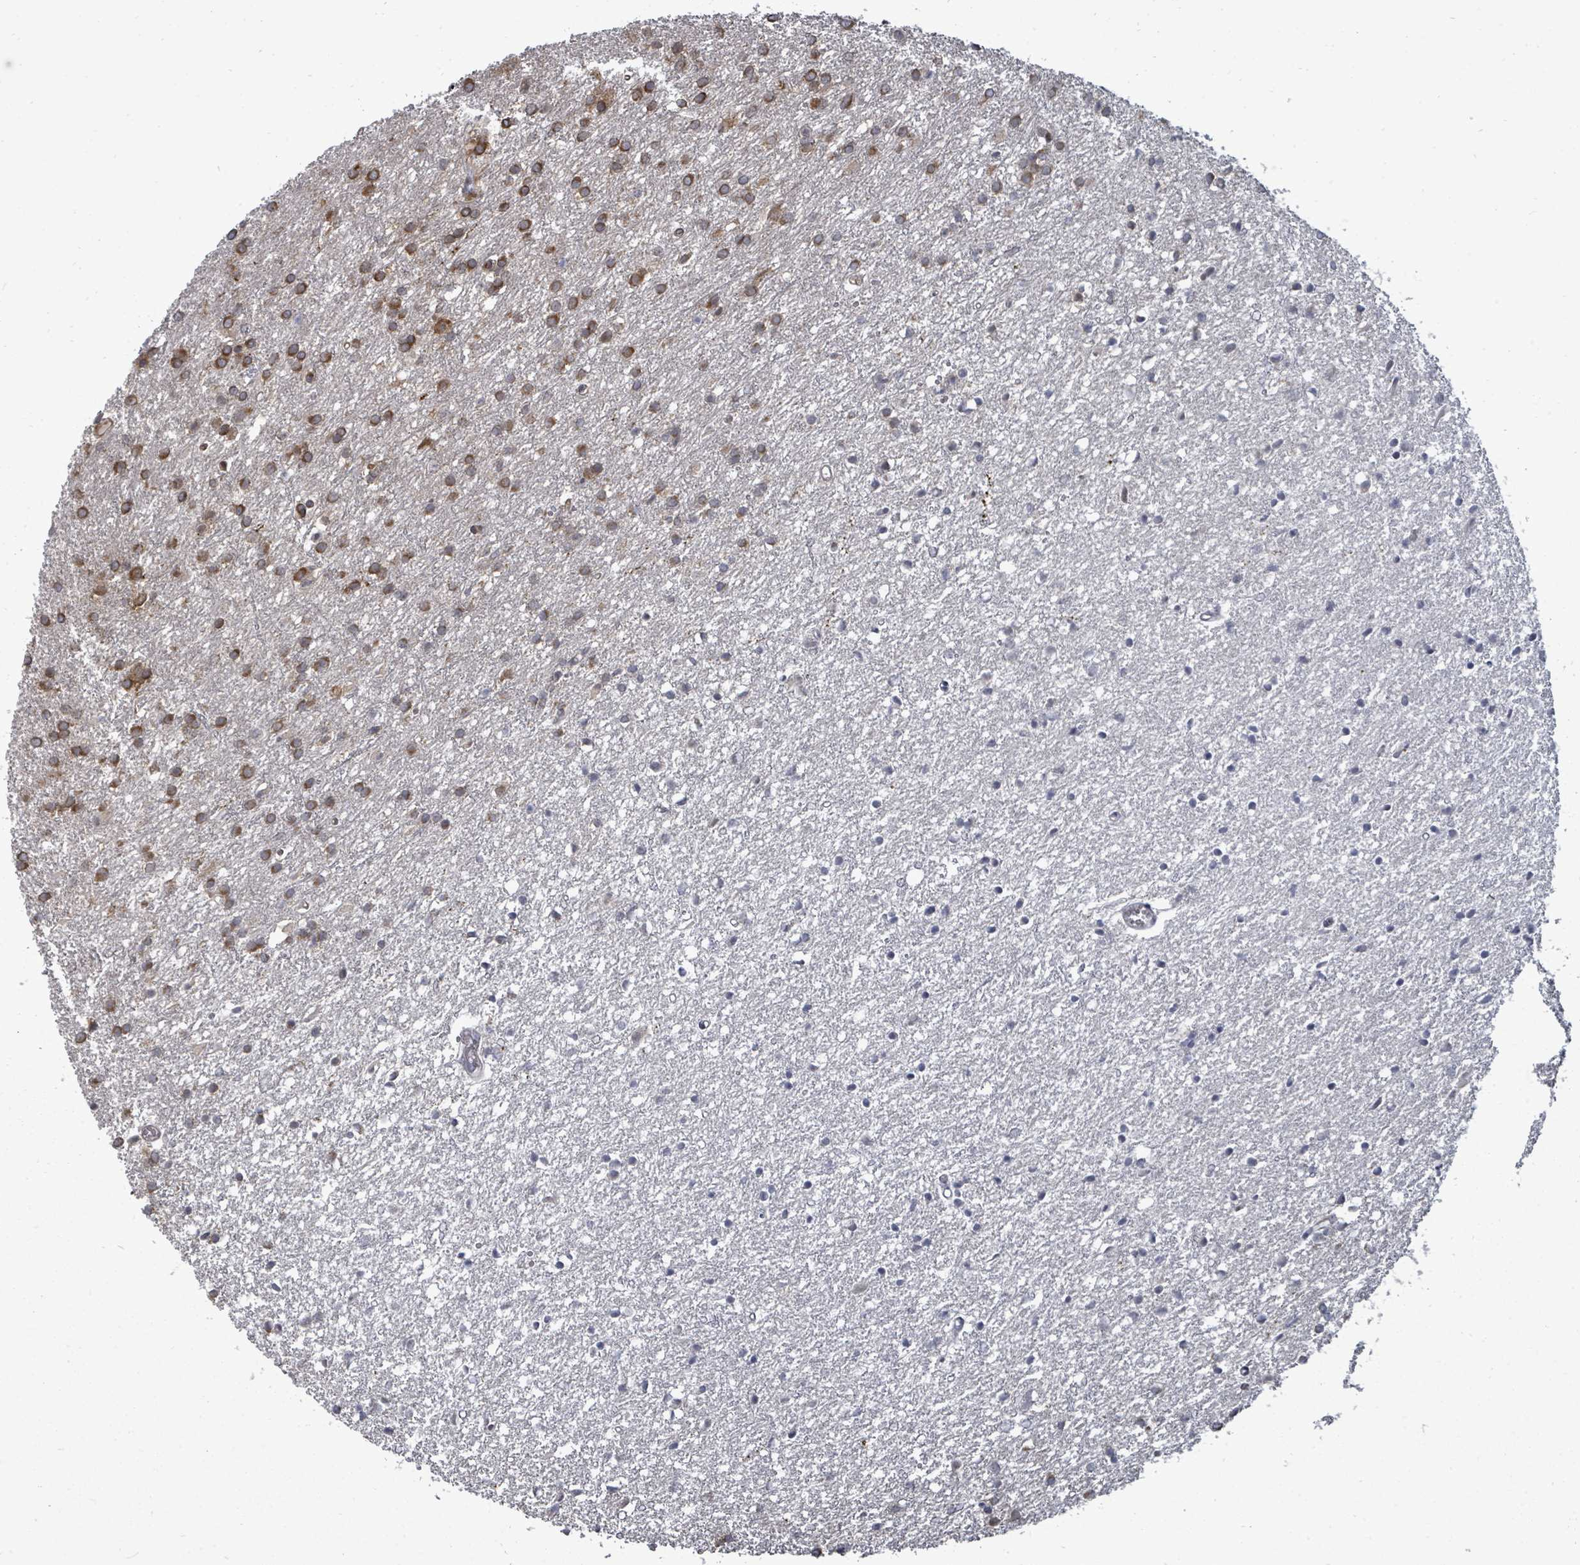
{"staining": {"intensity": "strong", "quantity": "25%-75%", "location": "cytoplasmic/membranous"}, "tissue": "glioma", "cell_type": "Tumor cells", "image_type": "cancer", "snomed": [{"axis": "morphology", "description": "Glioma, malignant, High grade"}, {"axis": "topography", "description": "Brain"}], "caption": "Immunohistochemical staining of human glioma exhibits high levels of strong cytoplasmic/membranous protein staining in approximately 25%-75% of tumor cells. (DAB IHC with brightfield microscopy, high magnification).", "gene": "EIF3C", "patient": {"sex": "female", "age": 50}}